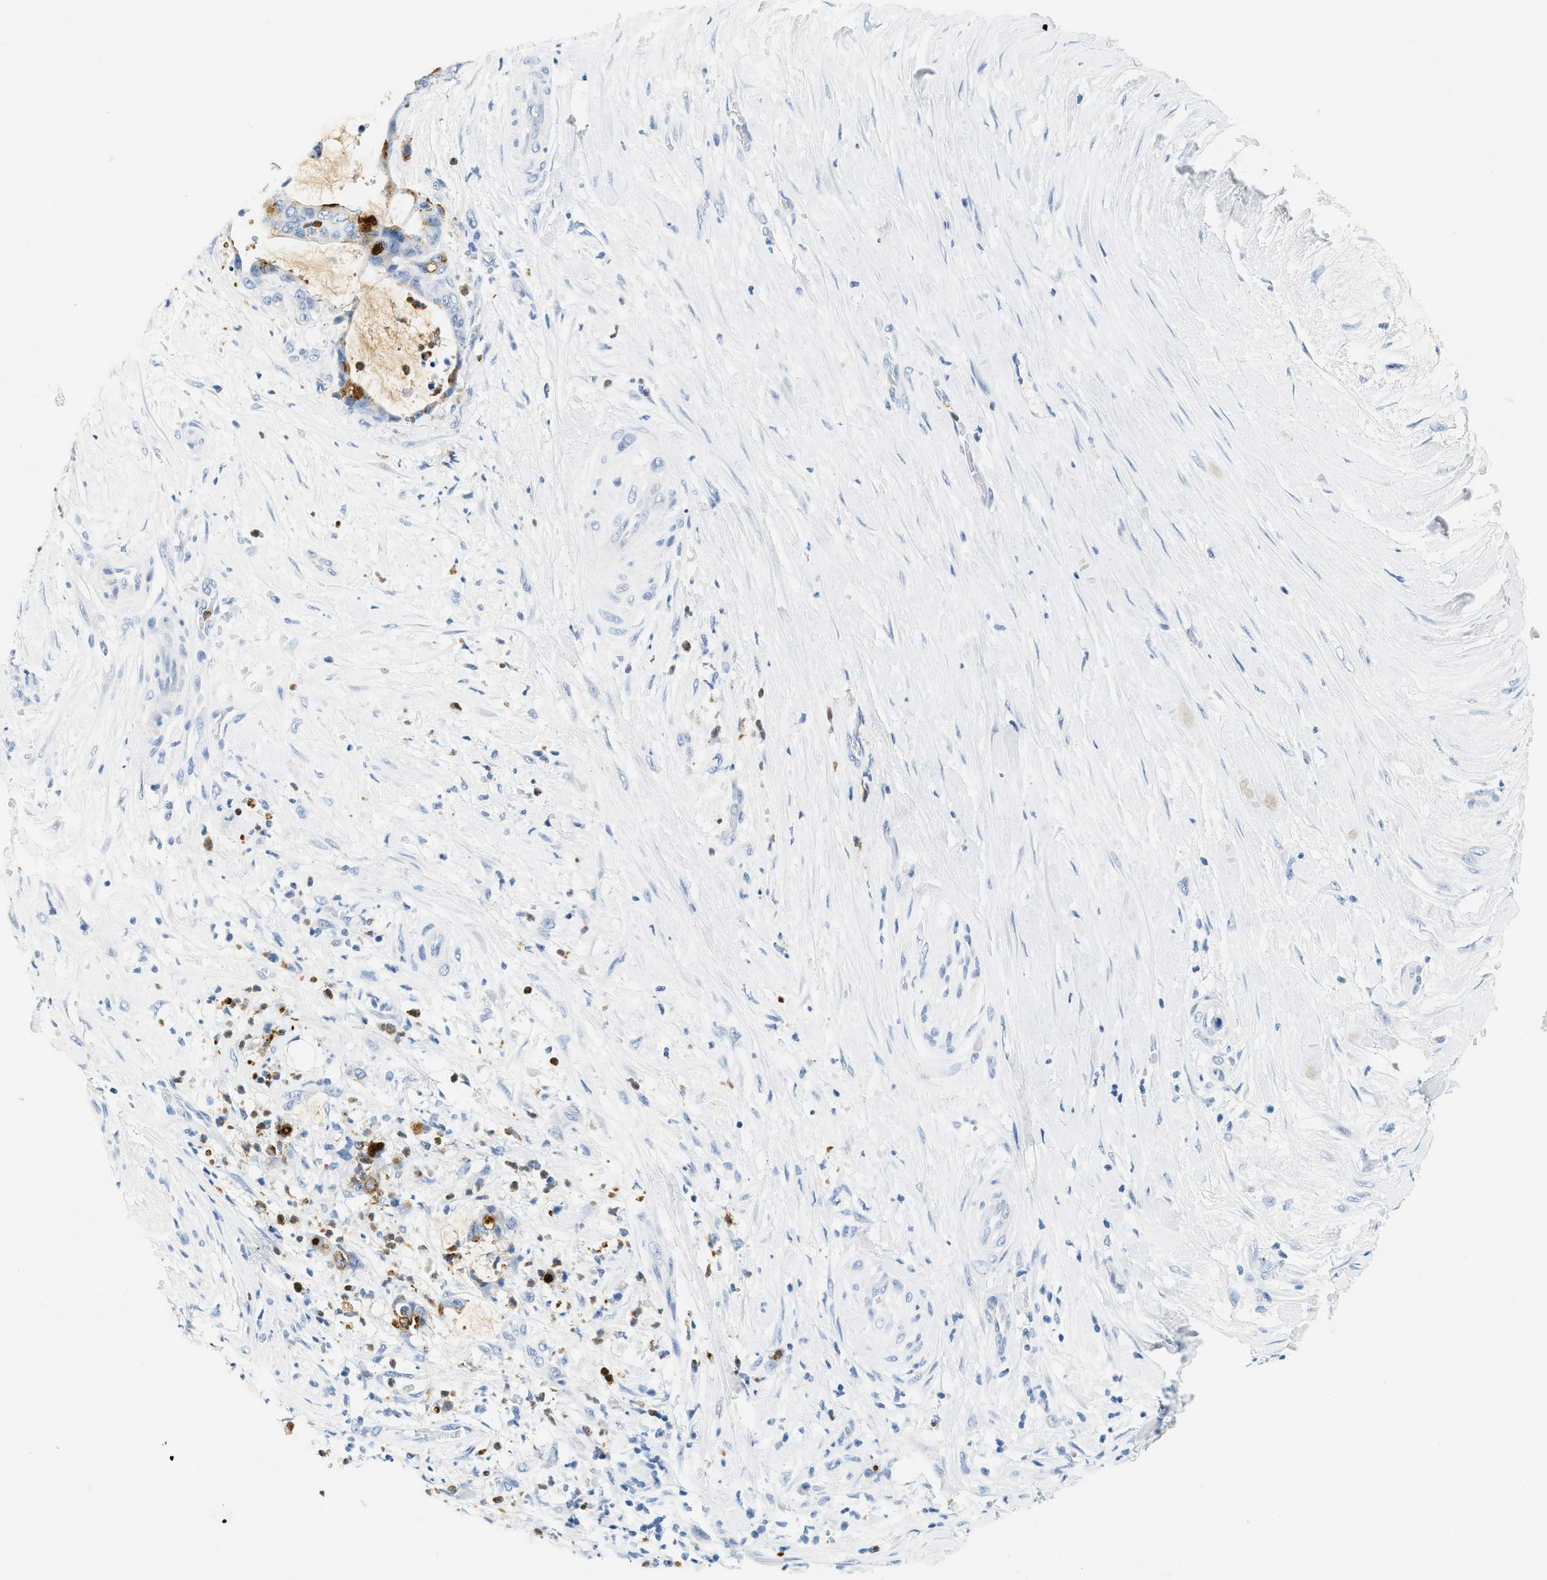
{"staining": {"intensity": "strong", "quantity": "<25%", "location": "cytoplasmic/membranous"}, "tissue": "liver cancer", "cell_type": "Tumor cells", "image_type": "cancer", "snomed": [{"axis": "morphology", "description": "Normal tissue, NOS"}, {"axis": "morphology", "description": "Cholangiocarcinoma"}, {"axis": "topography", "description": "Liver"}, {"axis": "topography", "description": "Peripheral nerve tissue"}], "caption": "A micrograph of liver cancer (cholangiocarcinoma) stained for a protein displays strong cytoplasmic/membranous brown staining in tumor cells.", "gene": "LCN2", "patient": {"sex": "female", "age": 73}}